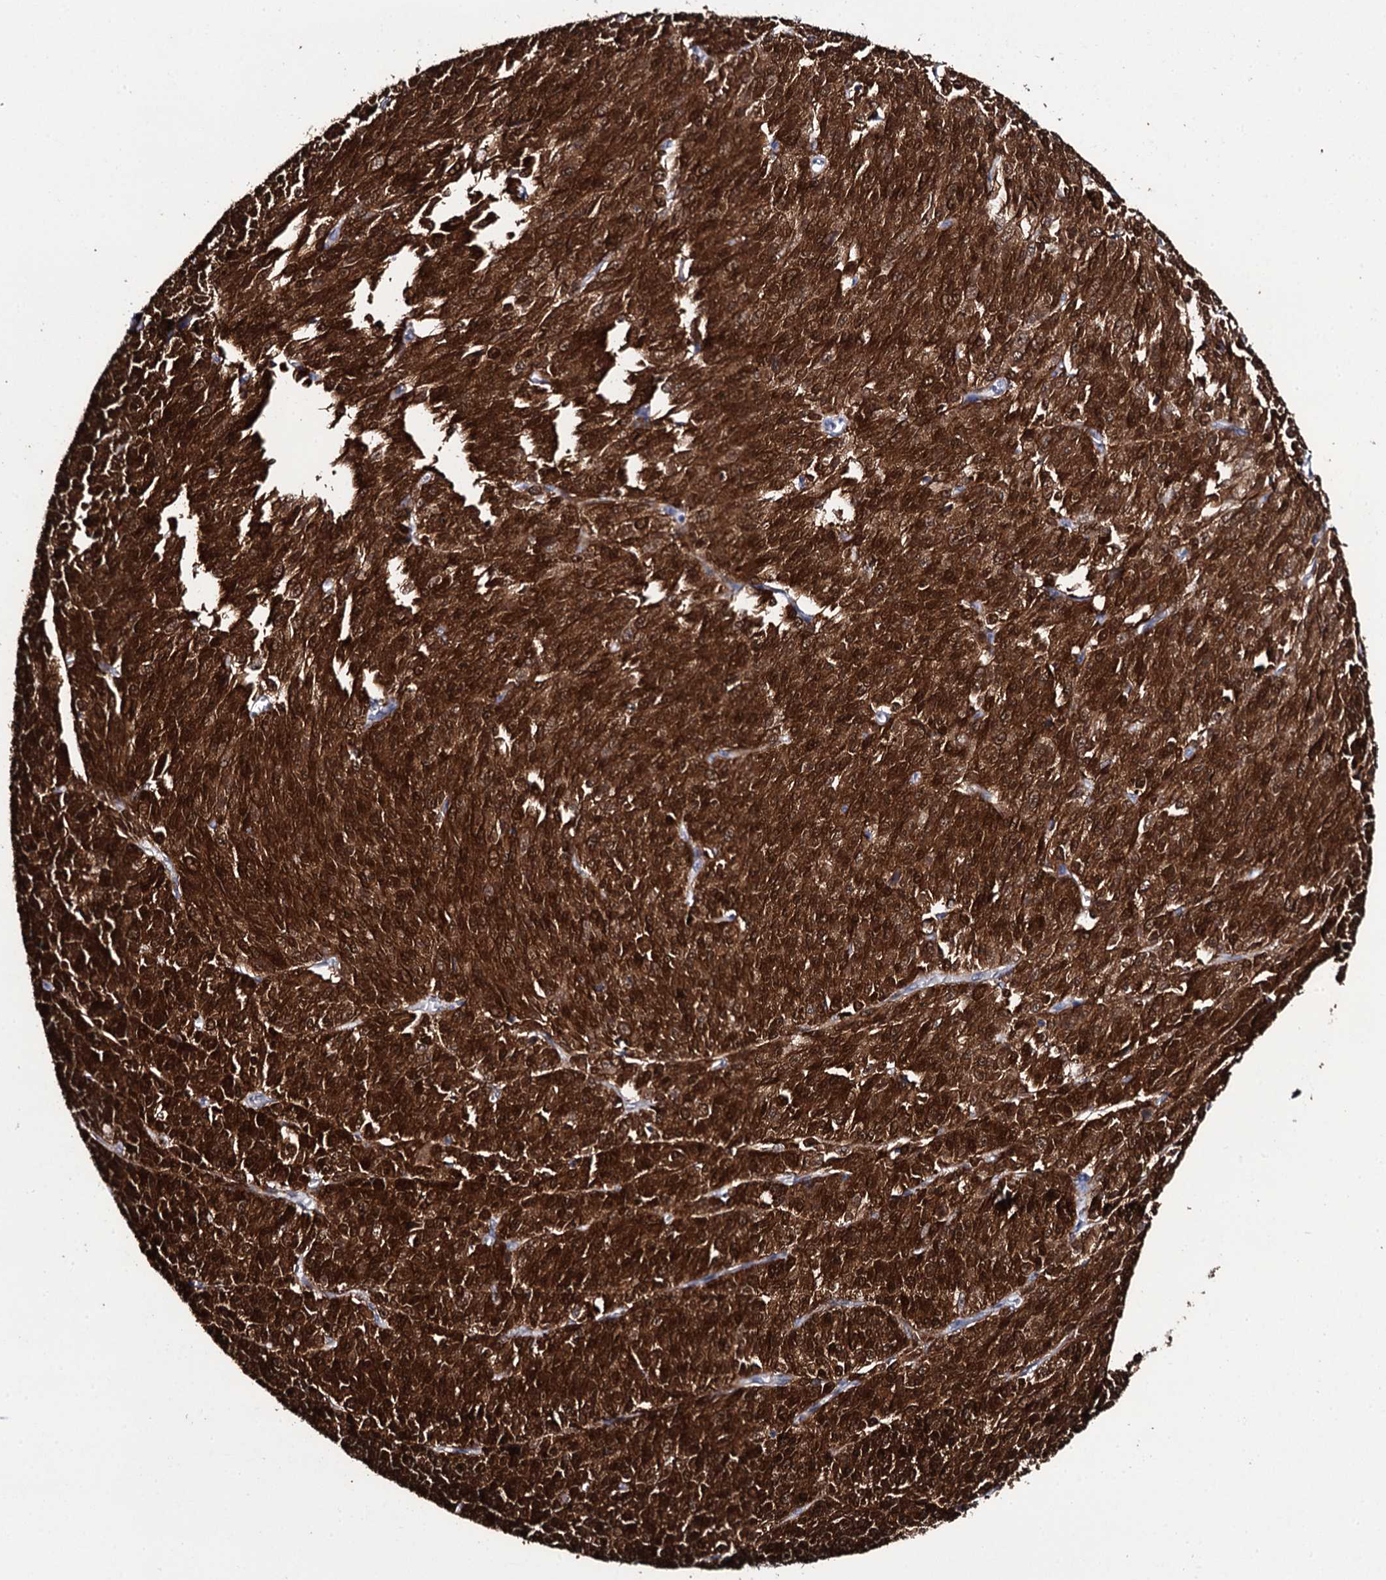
{"staining": {"intensity": "strong", "quantity": ">75%", "location": "cytoplasmic/membranous,nuclear"}, "tissue": "melanoma", "cell_type": "Tumor cells", "image_type": "cancer", "snomed": [{"axis": "morphology", "description": "Malignant melanoma, NOS"}, {"axis": "topography", "description": "Skin"}], "caption": "Malignant melanoma stained for a protein exhibits strong cytoplasmic/membranous and nuclear positivity in tumor cells. (DAB IHC with brightfield microscopy, high magnification).", "gene": "CRYL1", "patient": {"sex": "female", "age": 52}}